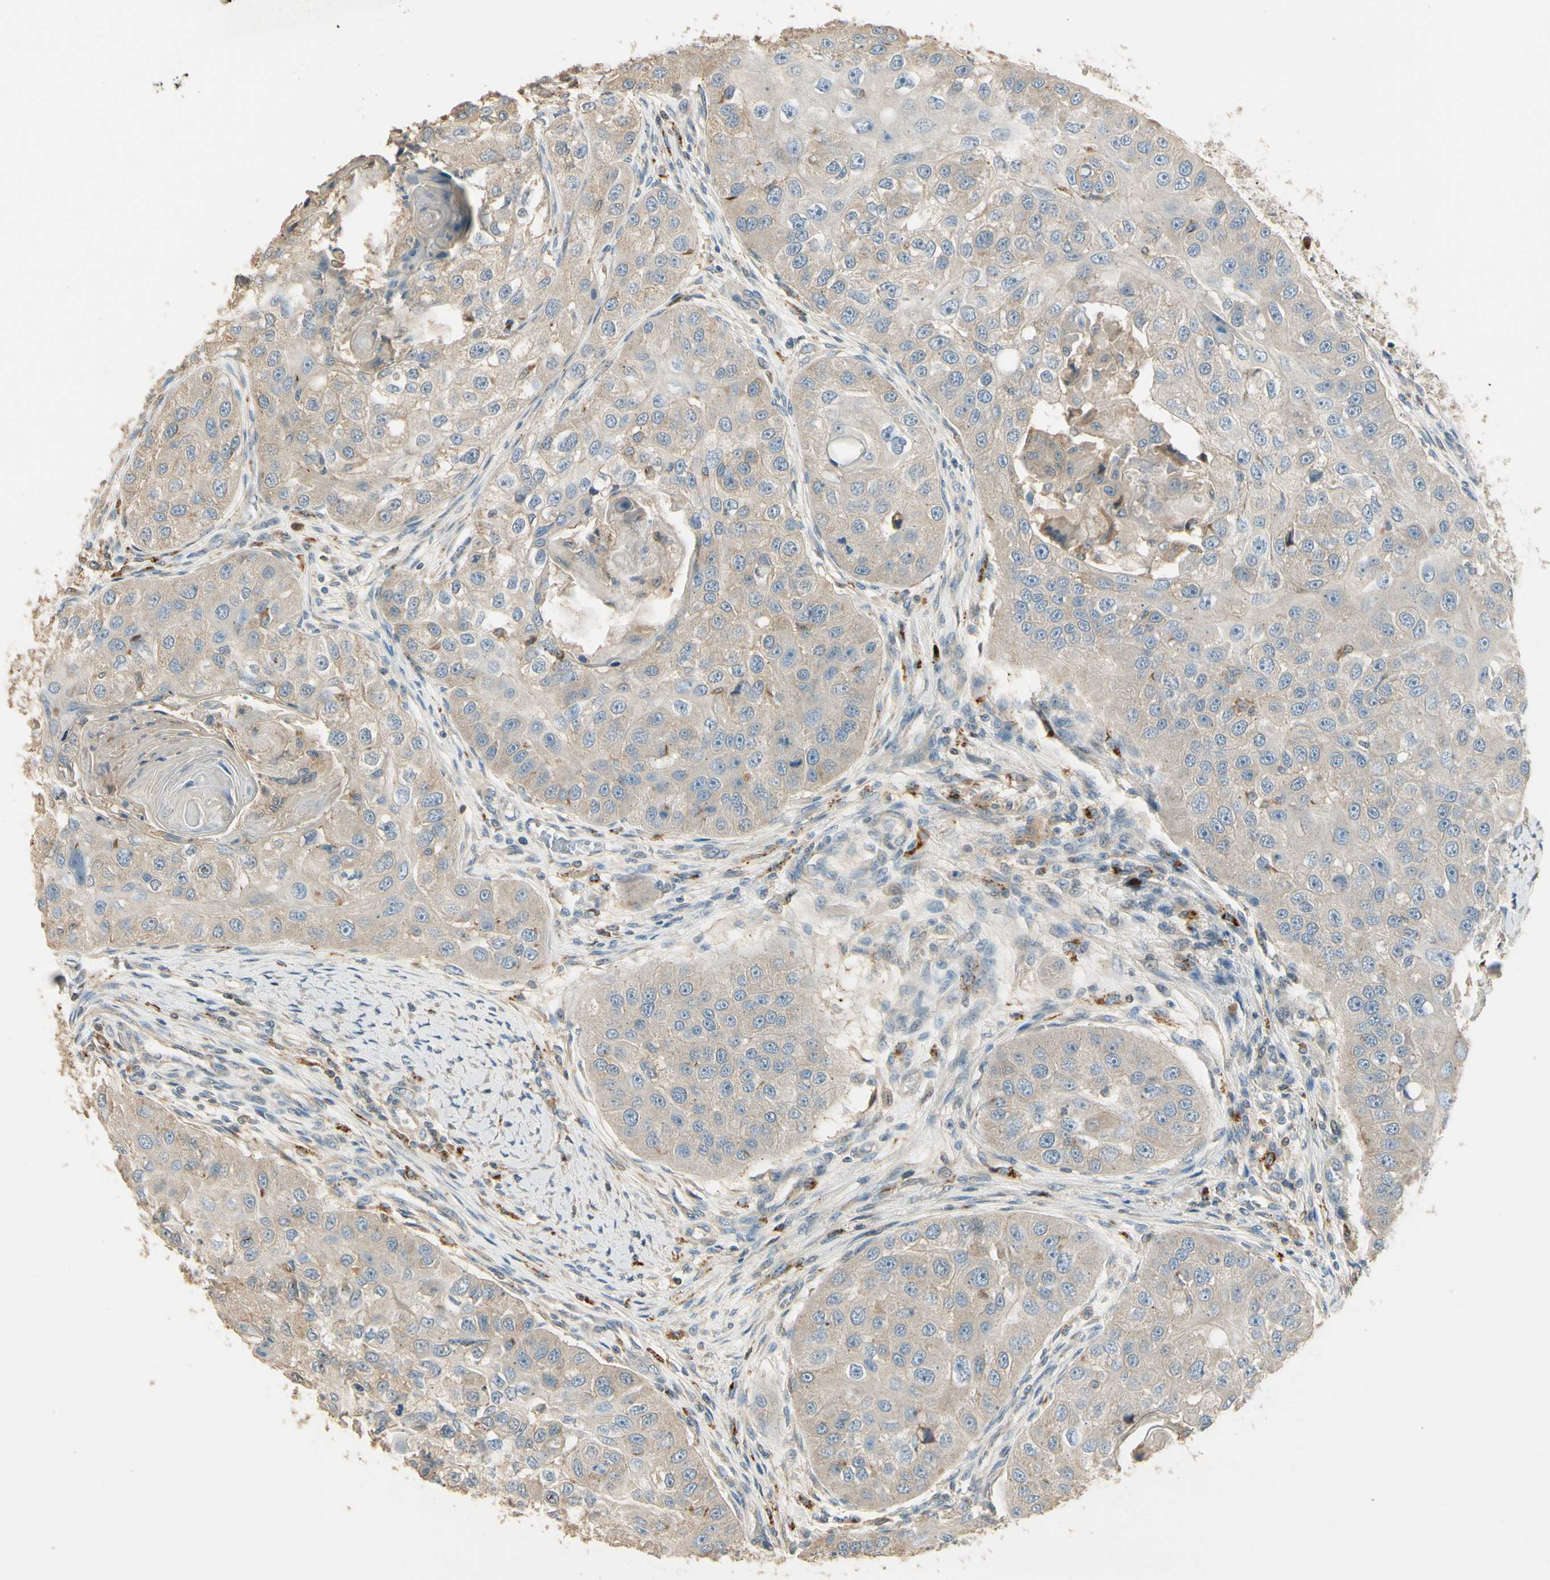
{"staining": {"intensity": "weak", "quantity": ">75%", "location": "cytoplasmic/membranous"}, "tissue": "head and neck cancer", "cell_type": "Tumor cells", "image_type": "cancer", "snomed": [{"axis": "morphology", "description": "Normal tissue, NOS"}, {"axis": "morphology", "description": "Squamous cell carcinoma, NOS"}, {"axis": "topography", "description": "Skeletal muscle"}, {"axis": "topography", "description": "Head-Neck"}], "caption": "Protein staining of head and neck cancer (squamous cell carcinoma) tissue shows weak cytoplasmic/membranous positivity in approximately >75% of tumor cells.", "gene": "PLXNA1", "patient": {"sex": "male", "age": 51}}